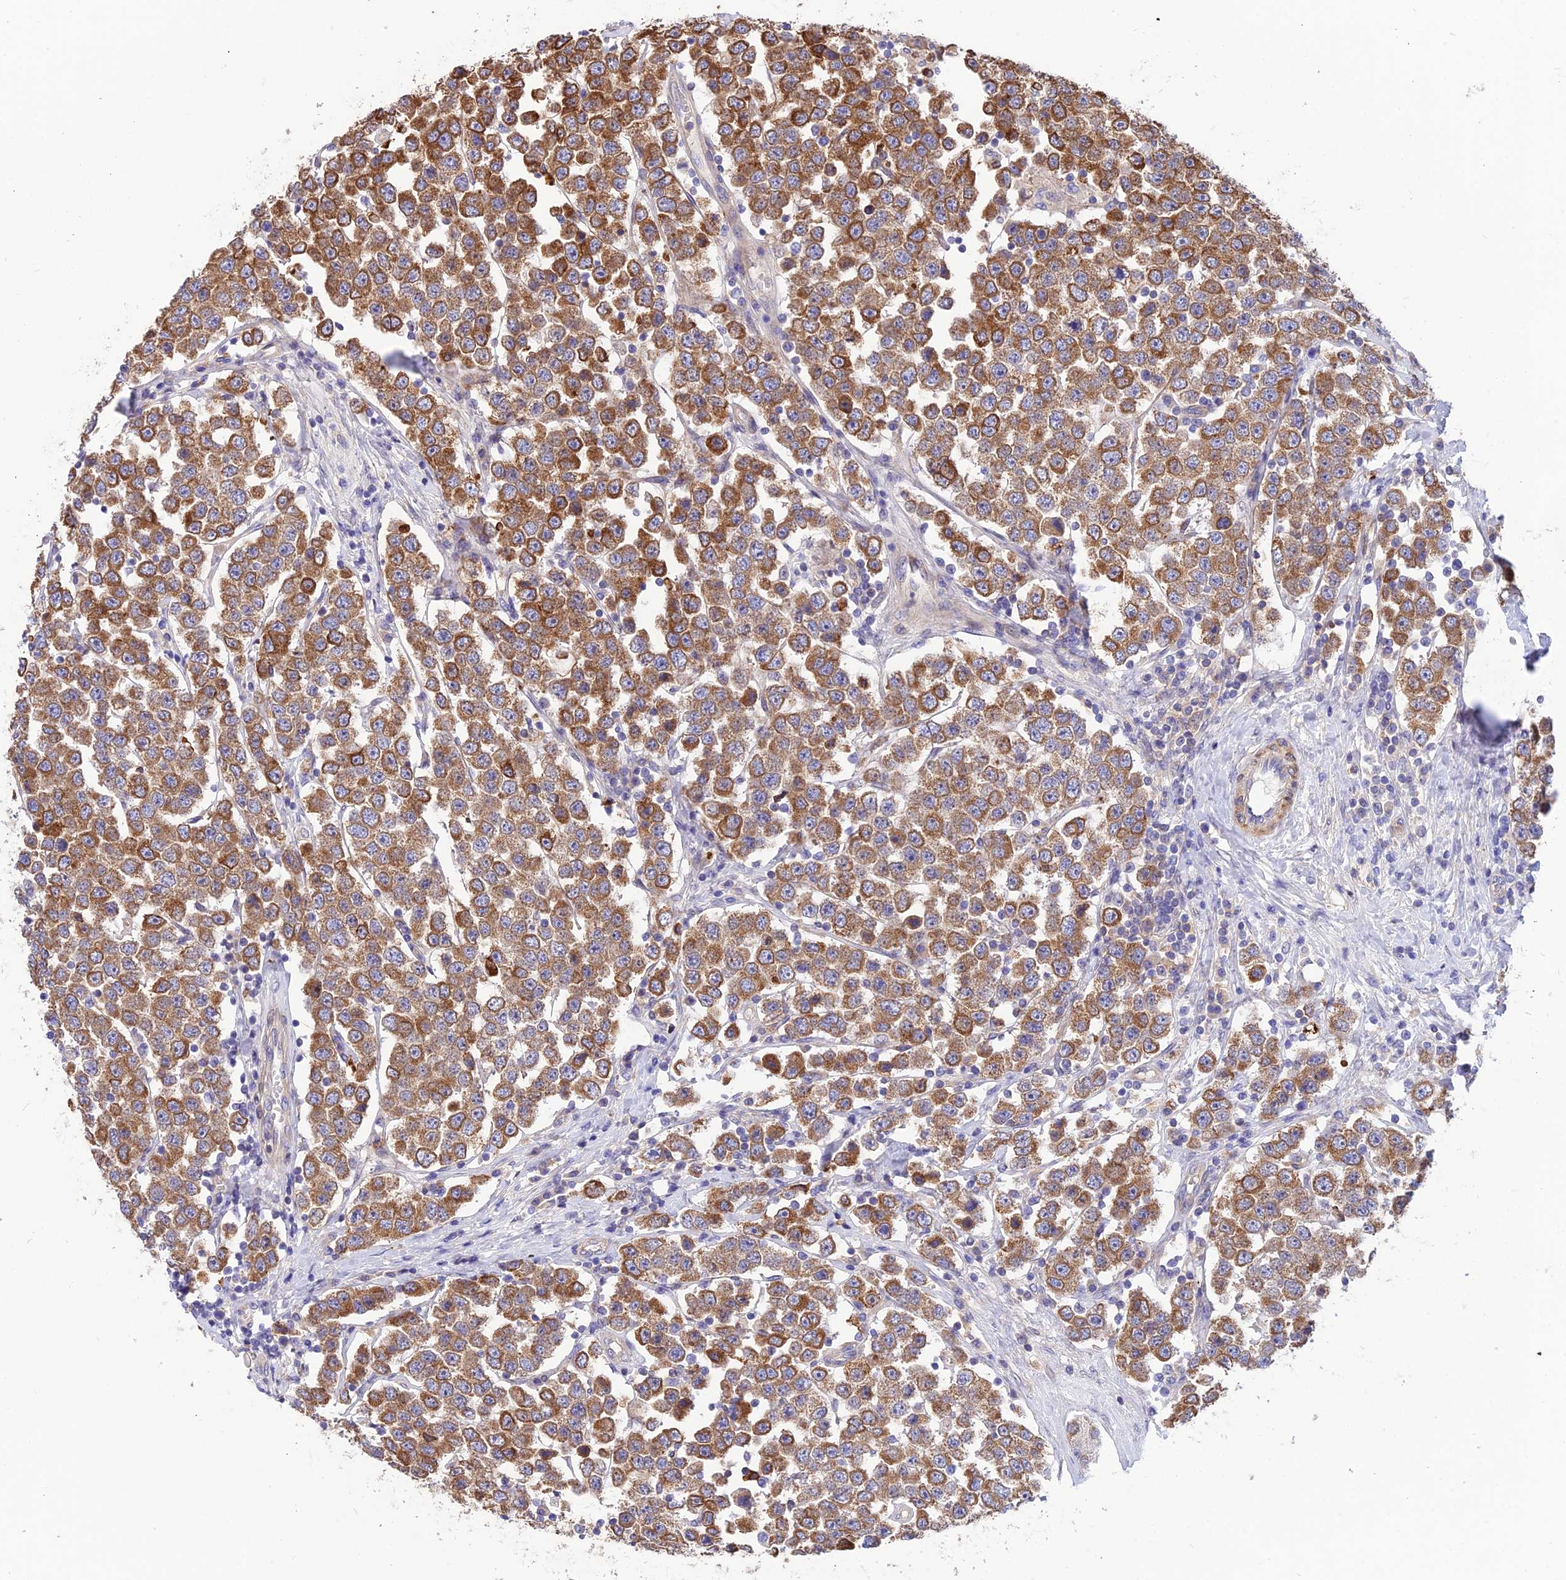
{"staining": {"intensity": "strong", "quantity": ">75%", "location": "cytoplasmic/membranous"}, "tissue": "testis cancer", "cell_type": "Tumor cells", "image_type": "cancer", "snomed": [{"axis": "morphology", "description": "Seminoma, NOS"}, {"axis": "topography", "description": "Testis"}], "caption": "Testis cancer tissue displays strong cytoplasmic/membranous expression in about >75% of tumor cells", "gene": "TRIM43B", "patient": {"sex": "male", "age": 28}}